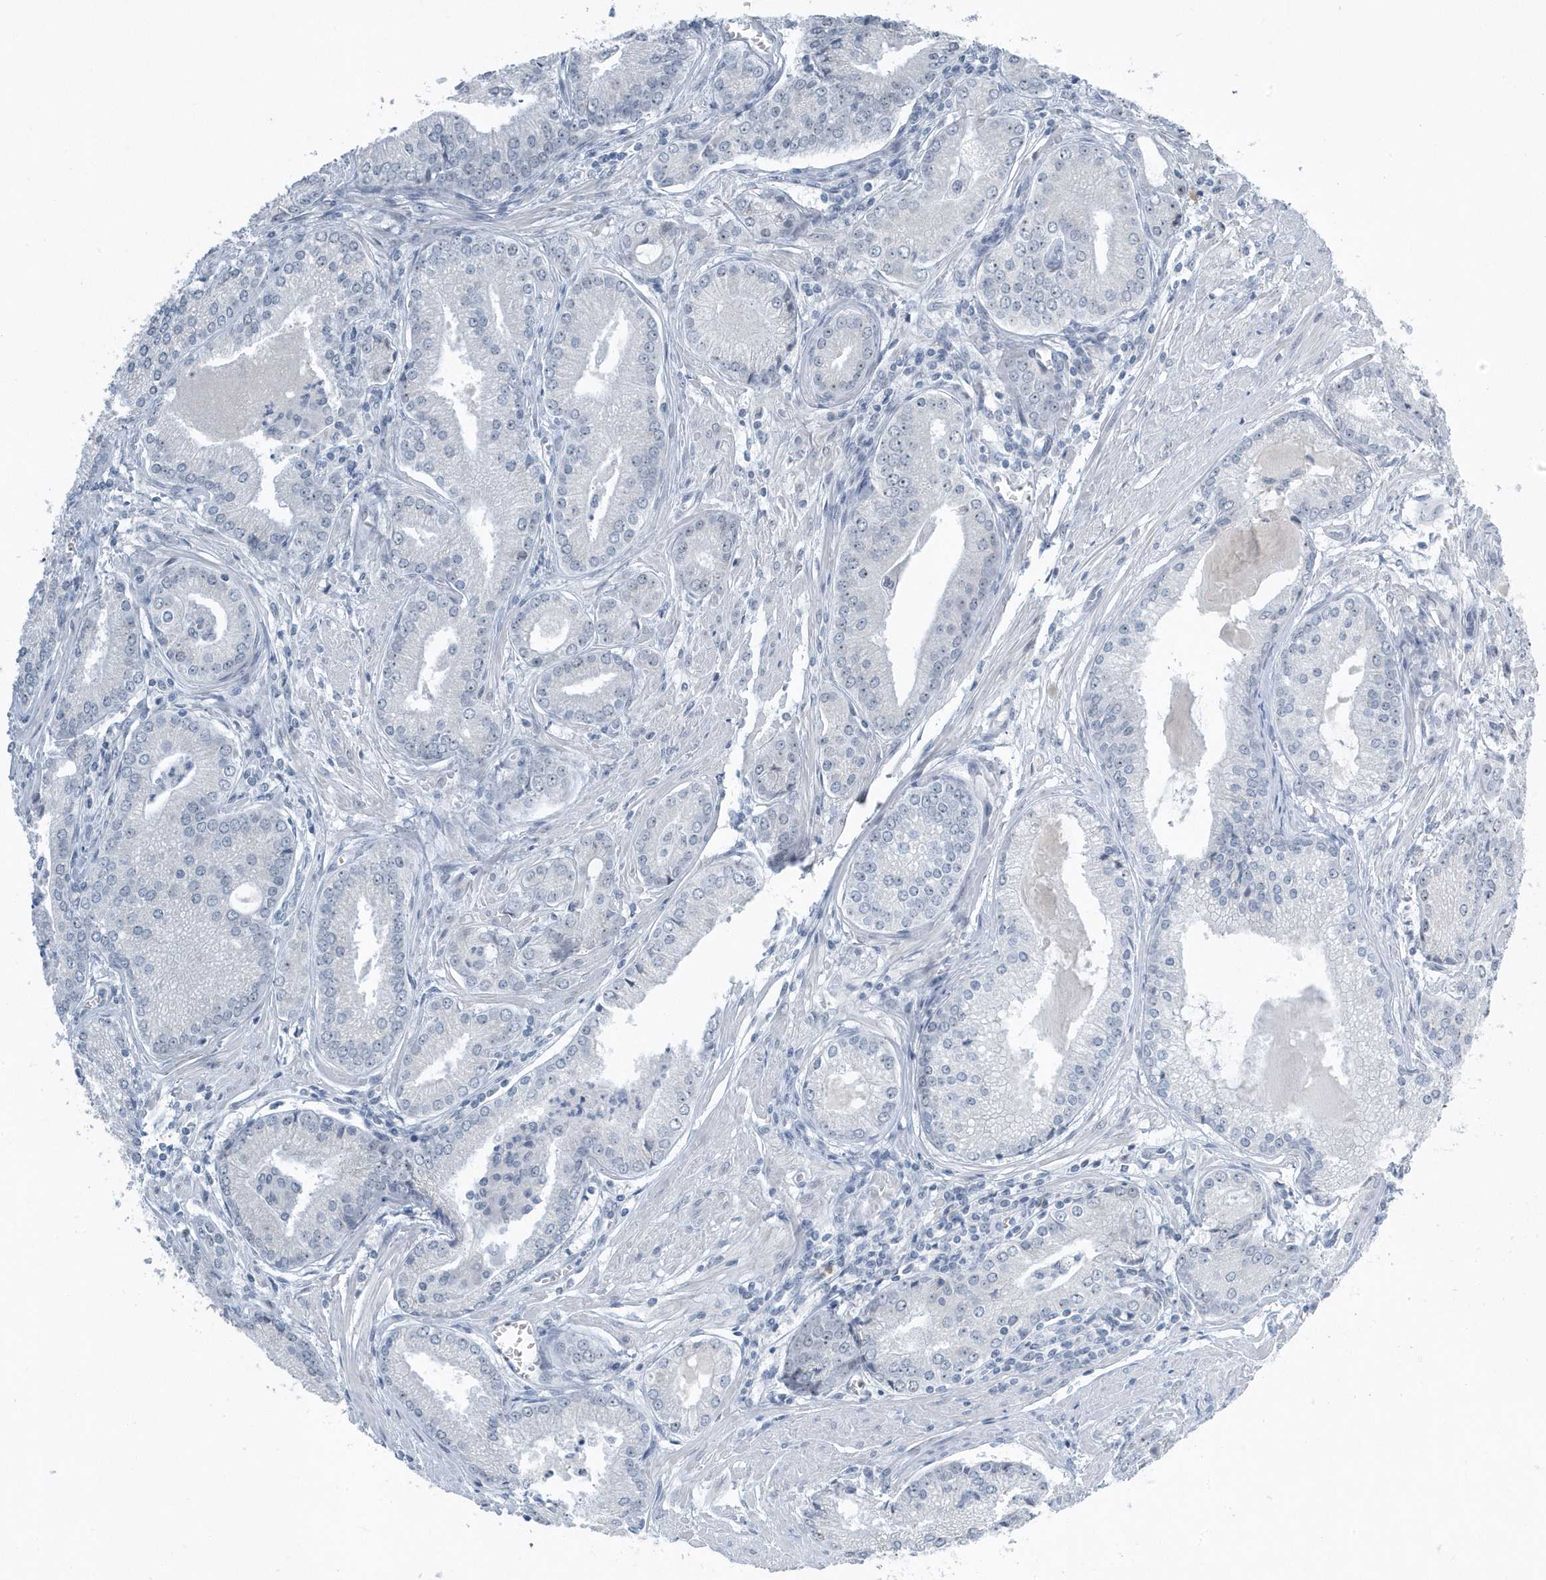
{"staining": {"intensity": "negative", "quantity": "none", "location": "none"}, "tissue": "prostate cancer", "cell_type": "Tumor cells", "image_type": "cancer", "snomed": [{"axis": "morphology", "description": "Adenocarcinoma, Low grade"}, {"axis": "topography", "description": "Prostate"}], "caption": "Prostate cancer was stained to show a protein in brown. There is no significant positivity in tumor cells.", "gene": "RPF2", "patient": {"sex": "male", "age": 54}}